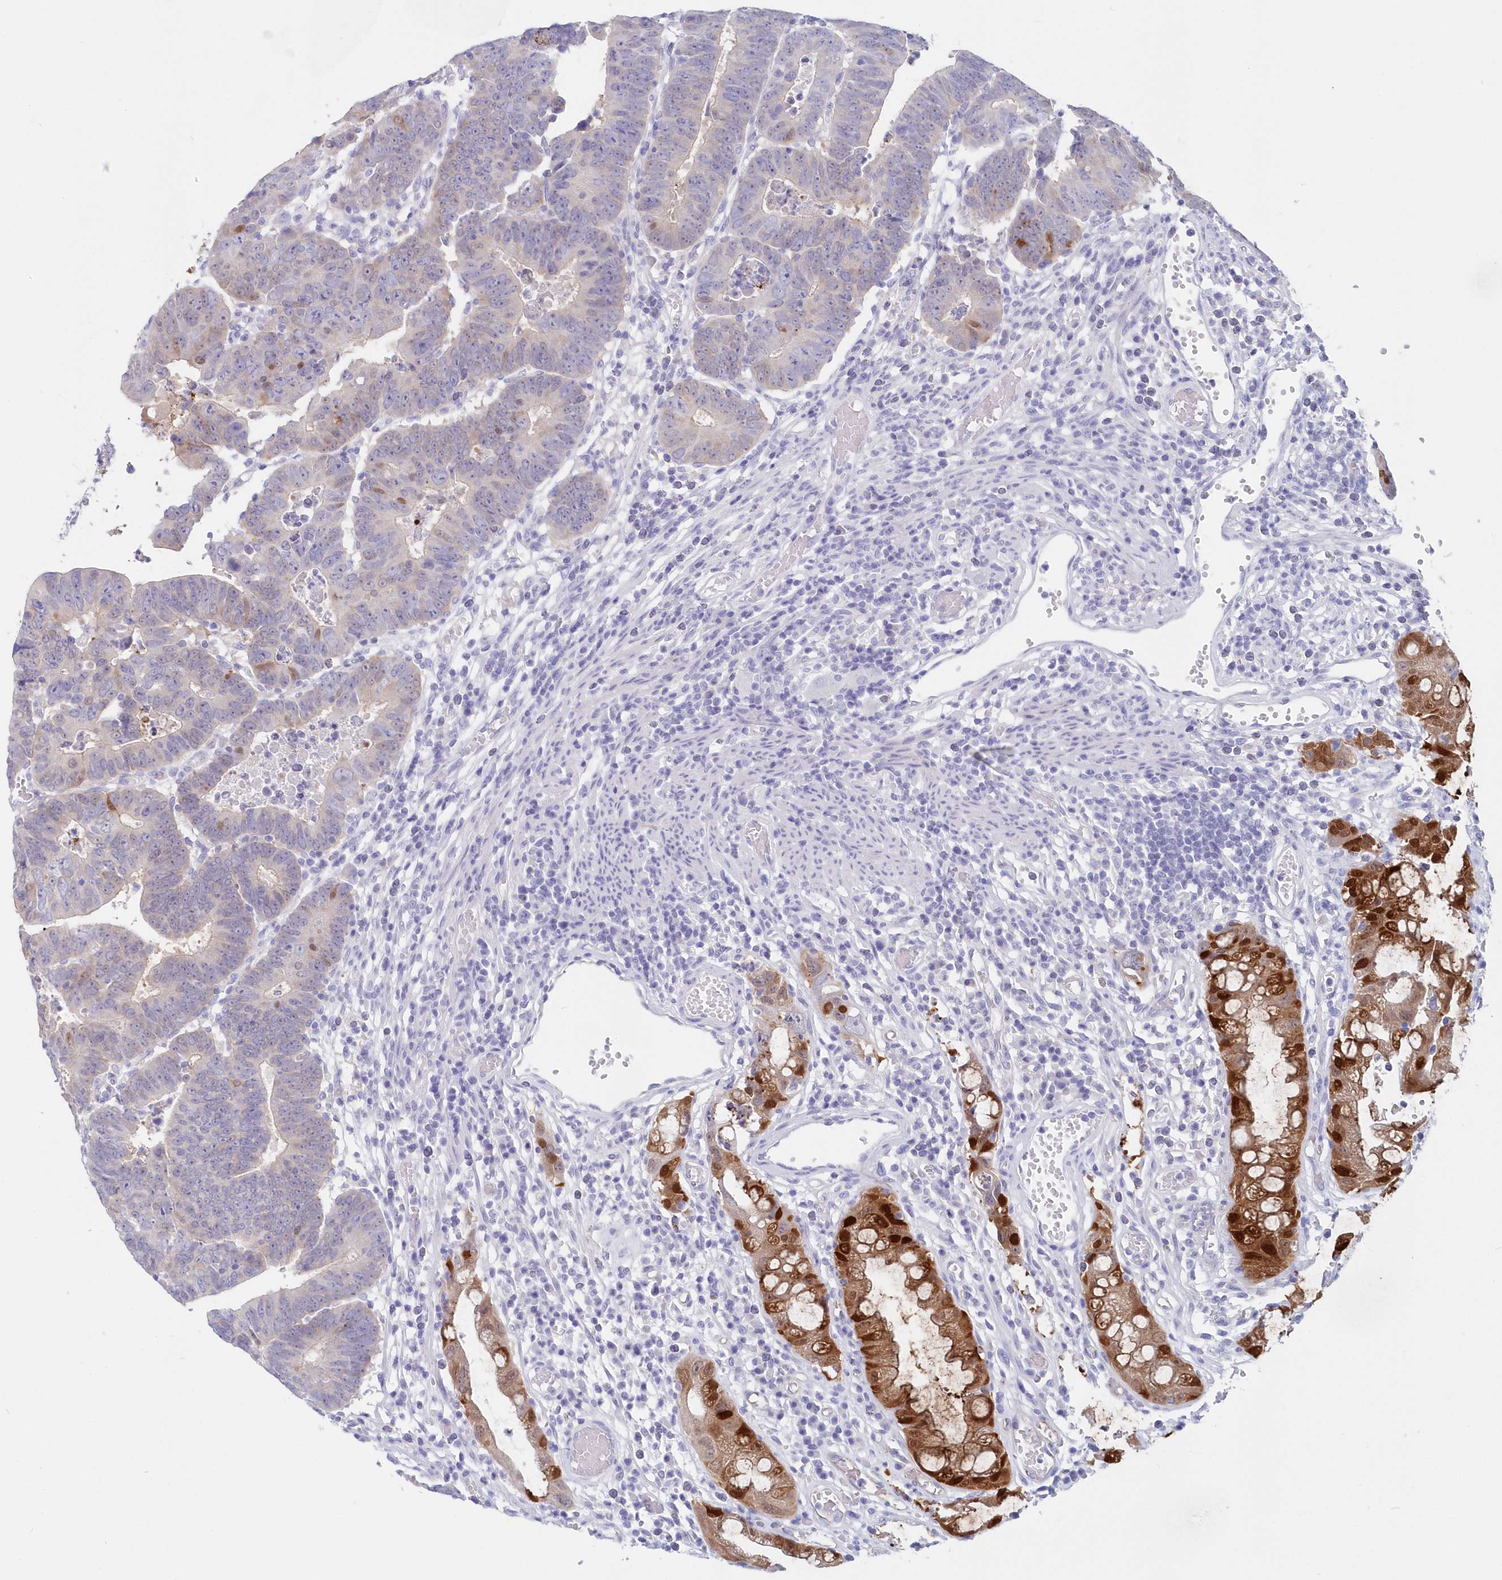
{"staining": {"intensity": "negative", "quantity": "none", "location": "none"}, "tissue": "colorectal cancer", "cell_type": "Tumor cells", "image_type": "cancer", "snomed": [{"axis": "morphology", "description": "Adenocarcinoma, NOS"}, {"axis": "topography", "description": "Rectum"}], "caption": "Image shows no protein expression in tumor cells of colorectal cancer tissue.", "gene": "CSNK1G2", "patient": {"sex": "female", "age": 65}}